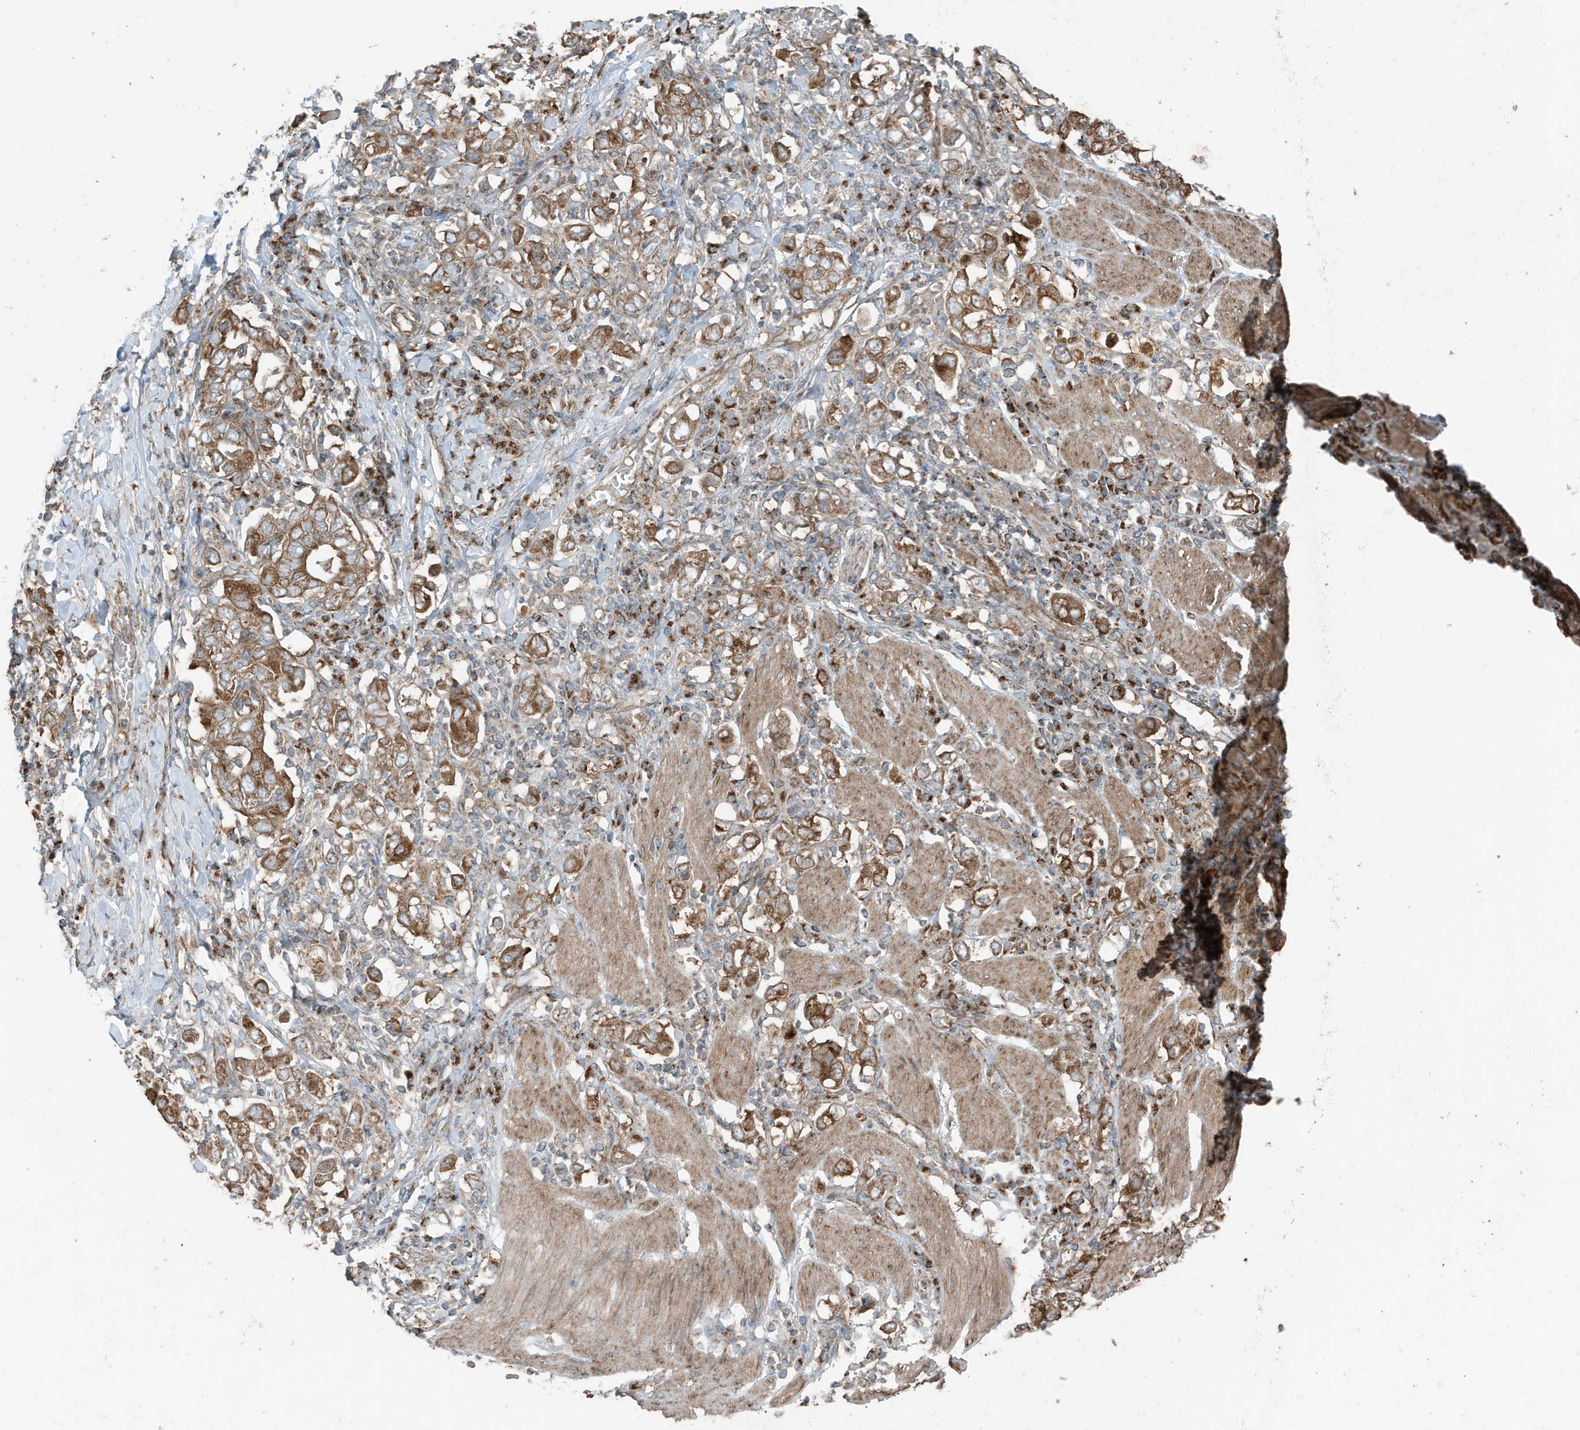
{"staining": {"intensity": "moderate", "quantity": ">75%", "location": "cytoplasmic/membranous"}, "tissue": "stomach cancer", "cell_type": "Tumor cells", "image_type": "cancer", "snomed": [{"axis": "morphology", "description": "Adenocarcinoma, NOS"}, {"axis": "topography", "description": "Stomach, upper"}], "caption": "This histopathology image displays stomach cancer stained with IHC to label a protein in brown. The cytoplasmic/membranous of tumor cells show moderate positivity for the protein. Nuclei are counter-stained blue.", "gene": "GOLGA4", "patient": {"sex": "male", "age": 62}}